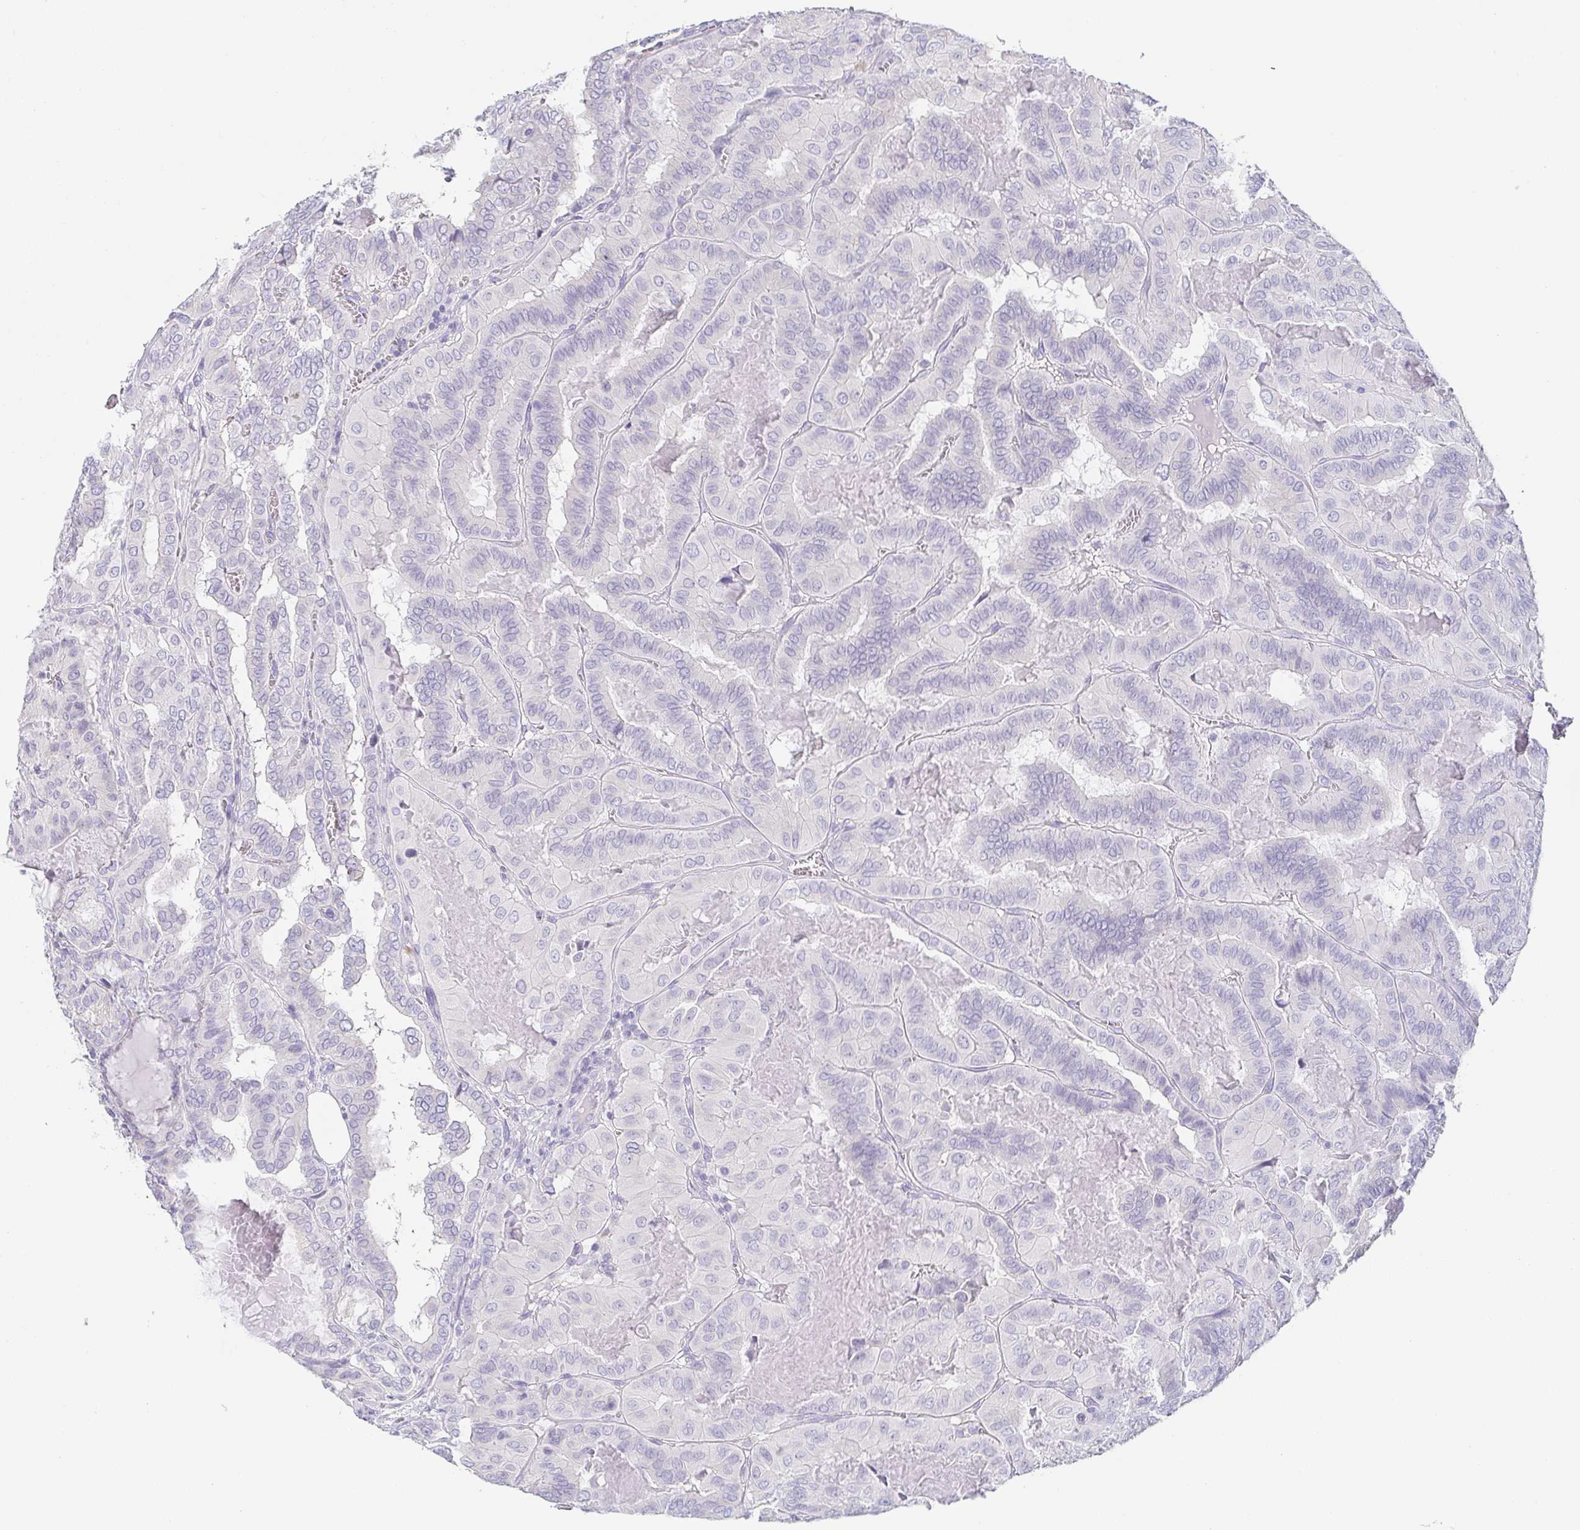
{"staining": {"intensity": "negative", "quantity": "none", "location": "none"}, "tissue": "thyroid cancer", "cell_type": "Tumor cells", "image_type": "cancer", "snomed": [{"axis": "morphology", "description": "Papillary adenocarcinoma, NOS"}, {"axis": "topography", "description": "Thyroid gland"}], "caption": "The micrograph demonstrates no significant staining in tumor cells of thyroid papillary adenocarcinoma.", "gene": "PRR27", "patient": {"sex": "female", "age": 46}}